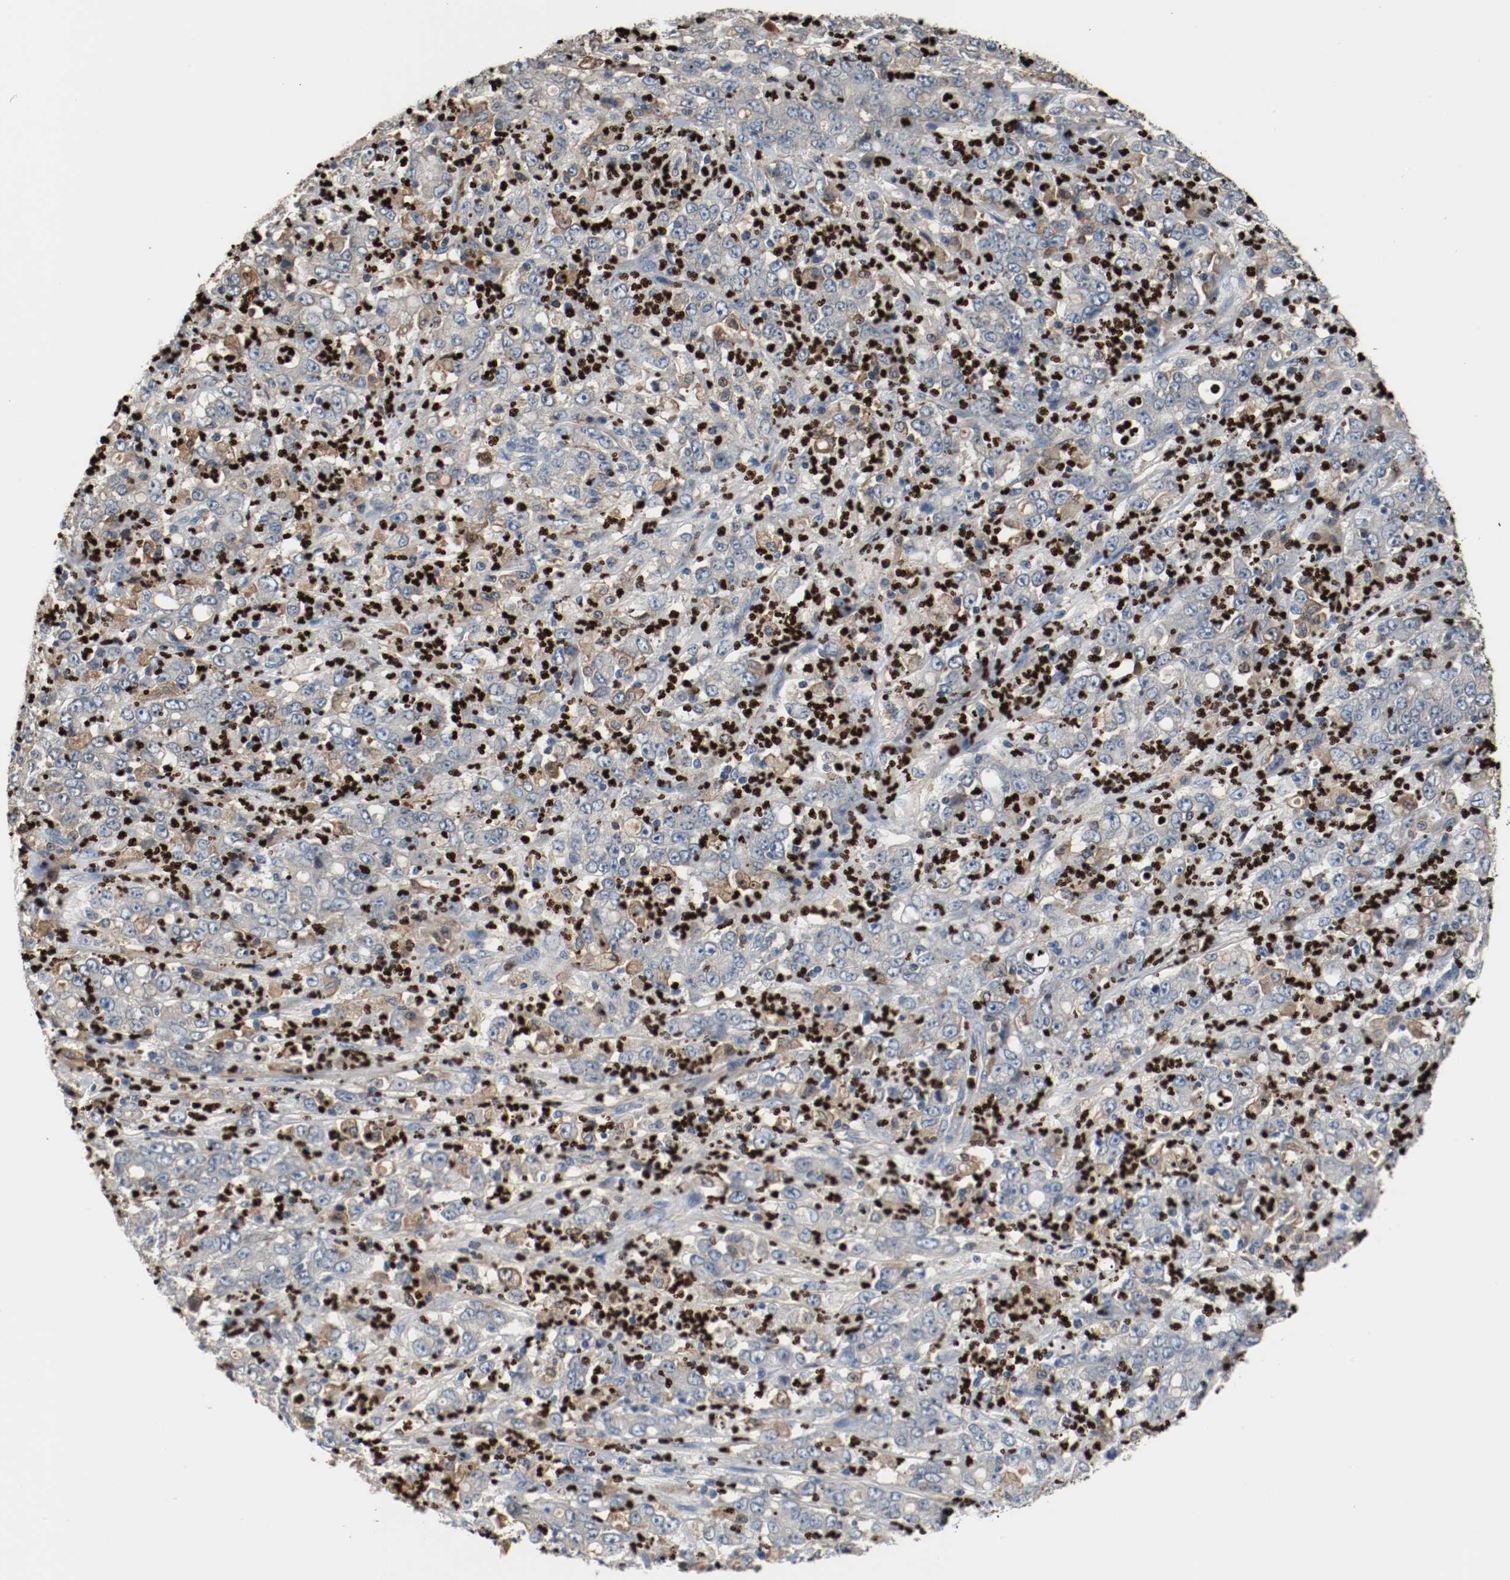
{"staining": {"intensity": "negative", "quantity": "none", "location": "none"}, "tissue": "stomach cancer", "cell_type": "Tumor cells", "image_type": "cancer", "snomed": [{"axis": "morphology", "description": "Adenocarcinoma, NOS"}, {"axis": "topography", "description": "Stomach, lower"}], "caption": "Stomach adenocarcinoma stained for a protein using IHC demonstrates no positivity tumor cells.", "gene": "BLK", "patient": {"sex": "female", "age": 71}}